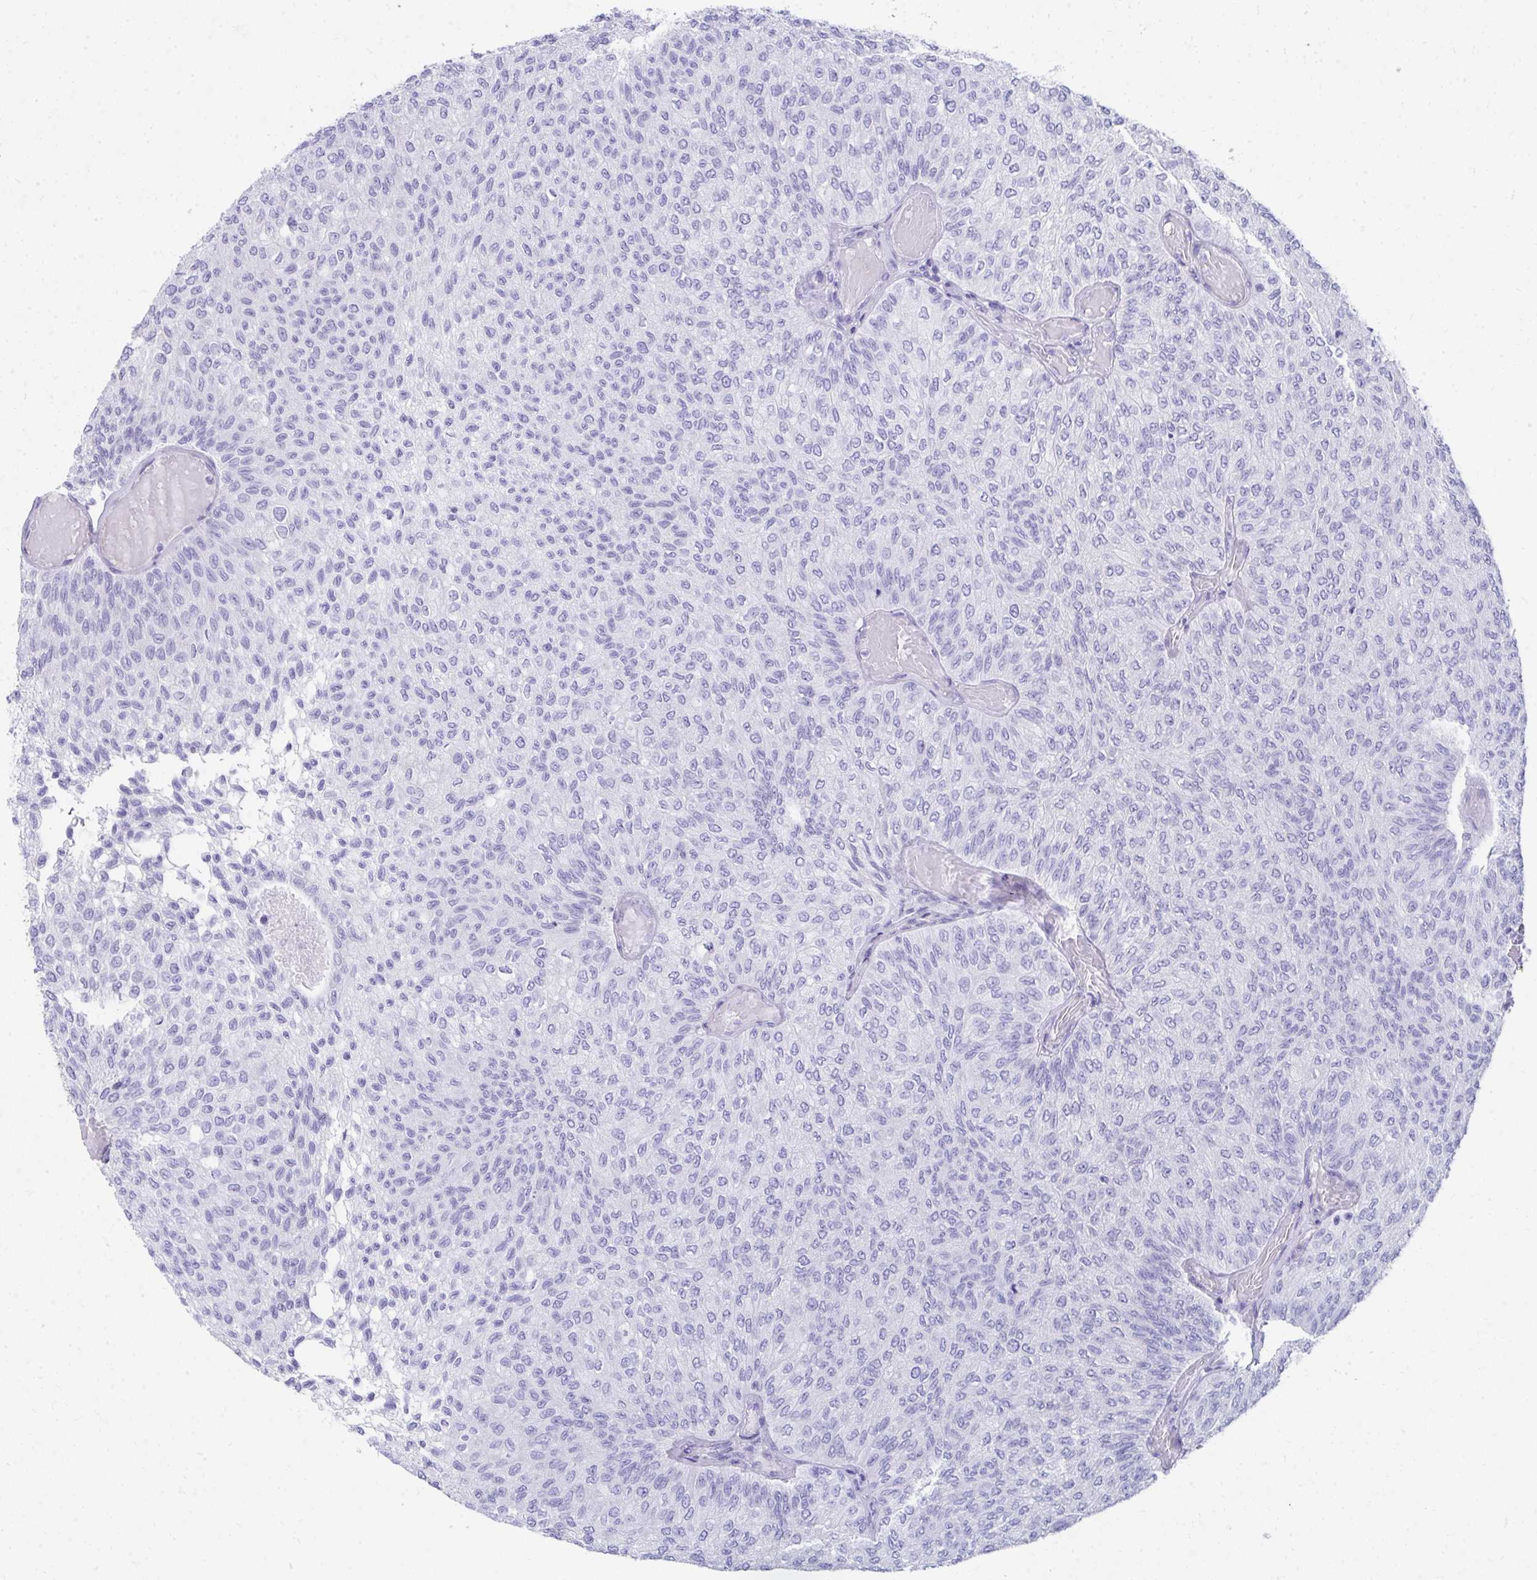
{"staining": {"intensity": "negative", "quantity": "none", "location": "none"}, "tissue": "urothelial cancer", "cell_type": "Tumor cells", "image_type": "cancer", "snomed": [{"axis": "morphology", "description": "Urothelial carcinoma, Low grade"}, {"axis": "topography", "description": "Urinary bladder"}], "caption": "Tumor cells show no significant positivity in urothelial cancer.", "gene": "SEC14L3", "patient": {"sex": "male", "age": 78}}